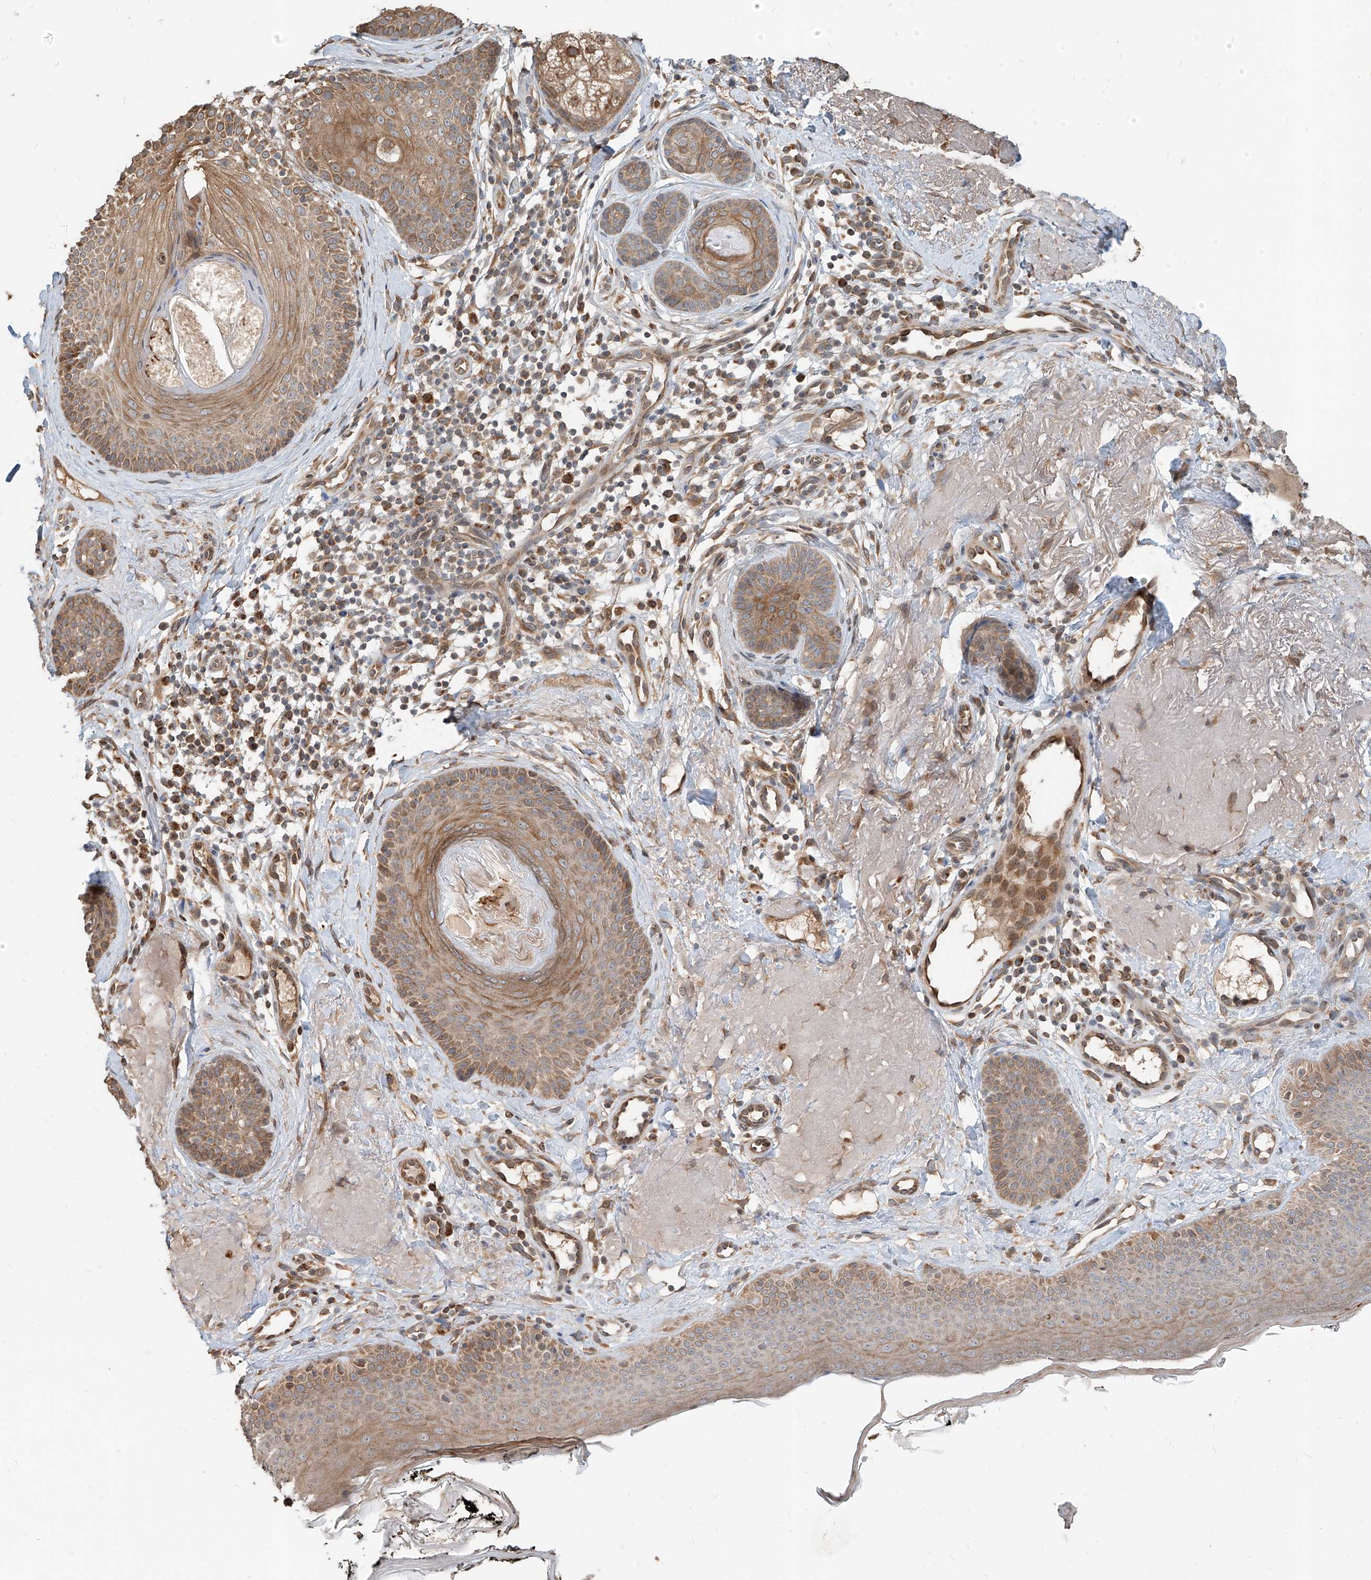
{"staining": {"intensity": "moderate", "quantity": "25%-75%", "location": "cytoplasmic/membranous"}, "tissue": "skin", "cell_type": "Fibroblasts", "image_type": "normal", "snomed": [{"axis": "morphology", "description": "Normal tissue, NOS"}, {"axis": "topography", "description": "Skin"}], "caption": "Approximately 25%-75% of fibroblasts in normal human skin show moderate cytoplasmic/membranous protein positivity as visualized by brown immunohistochemical staining.", "gene": "STX19", "patient": {"sex": "male", "age": 57}}